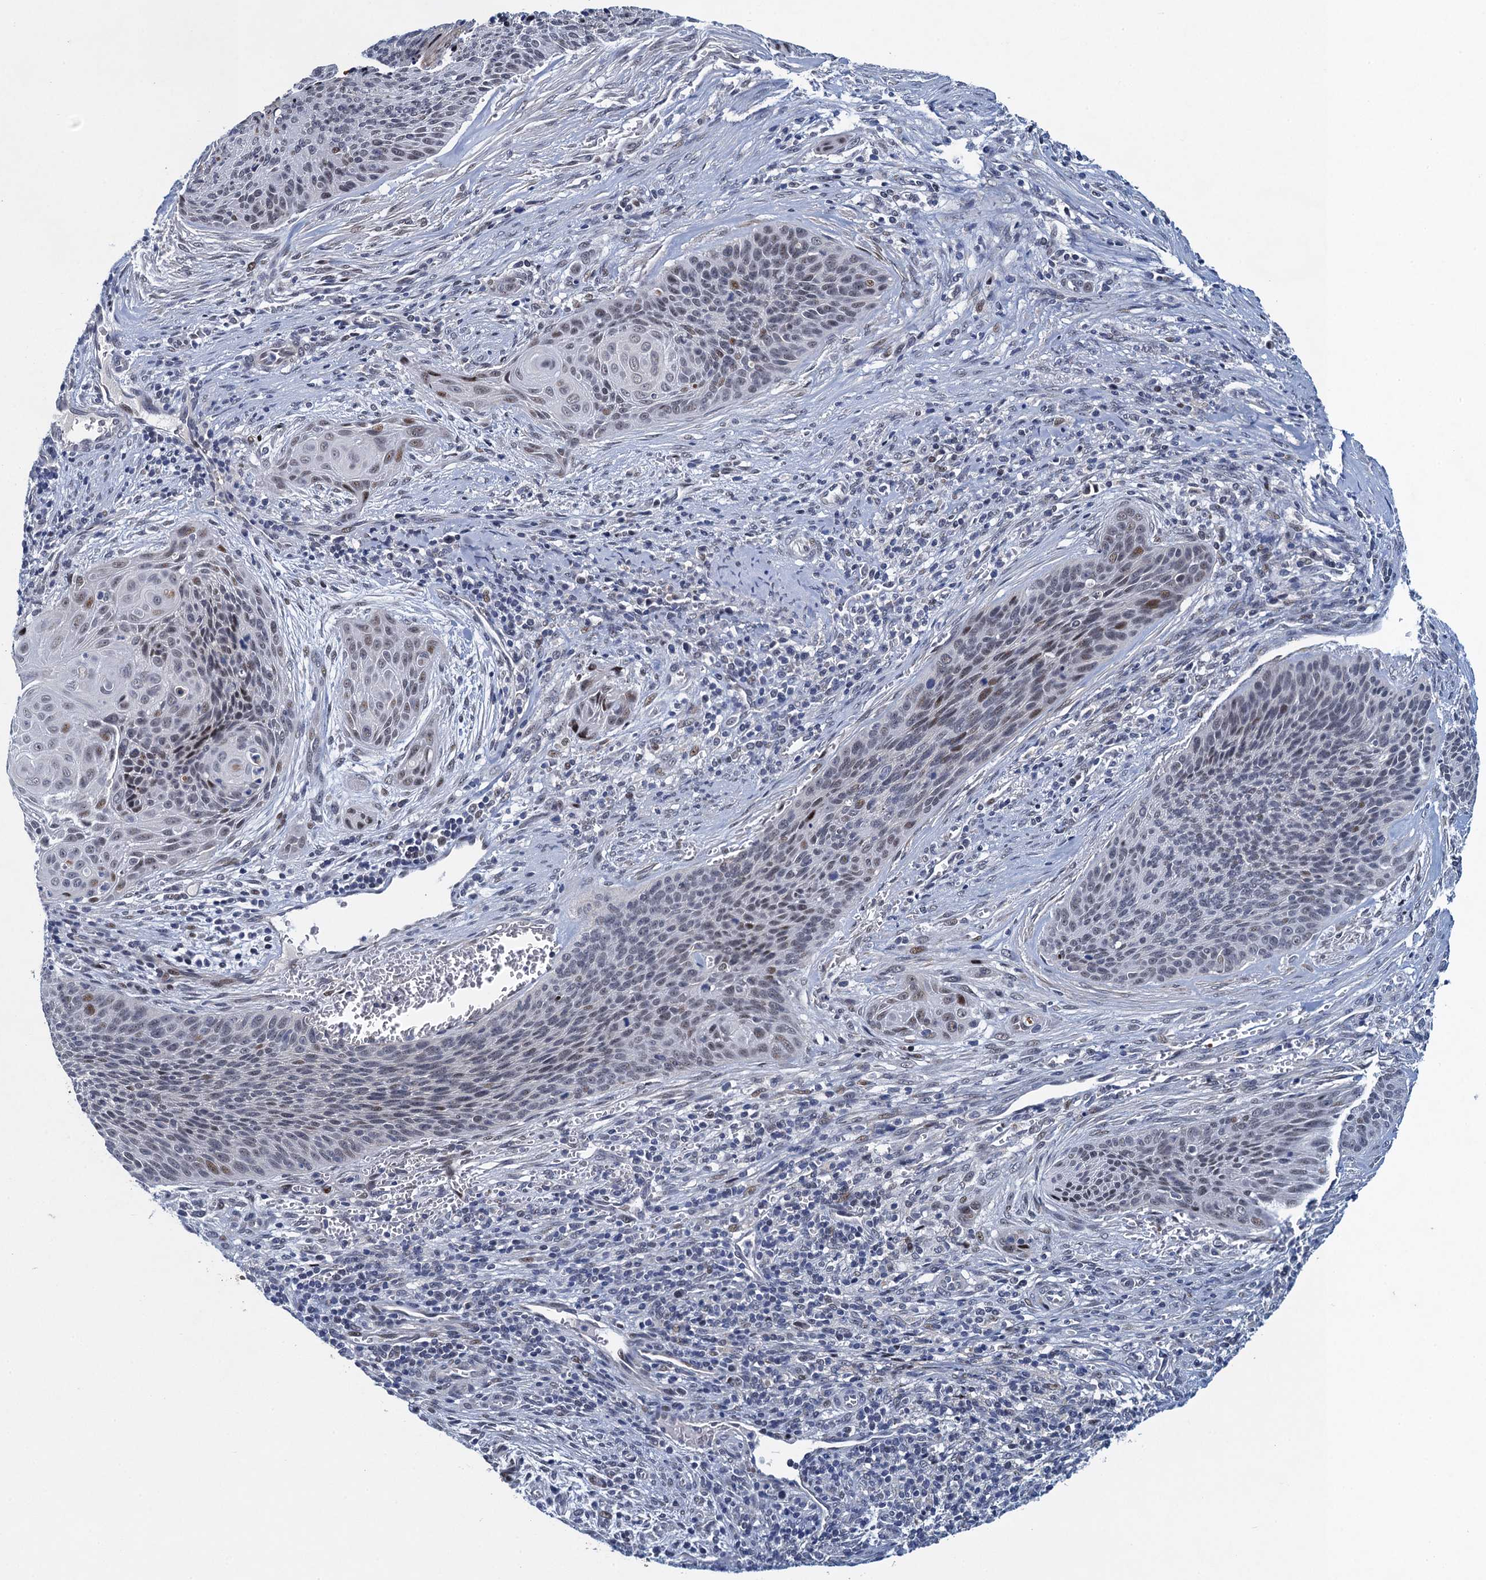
{"staining": {"intensity": "moderate", "quantity": "<25%", "location": "nuclear"}, "tissue": "cervical cancer", "cell_type": "Tumor cells", "image_type": "cancer", "snomed": [{"axis": "morphology", "description": "Squamous cell carcinoma, NOS"}, {"axis": "topography", "description": "Cervix"}], "caption": "Protein expression analysis of cervical cancer shows moderate nuclear expression in about <25% of tumor cells. The staining was performed using DAB to visualize the protein expression in brown, while the nuclei were stained in blue with hematoxylin (Magnification: 20x).", "gene": "ATOSA", "patient": {"sex": "female", "age": 55}}